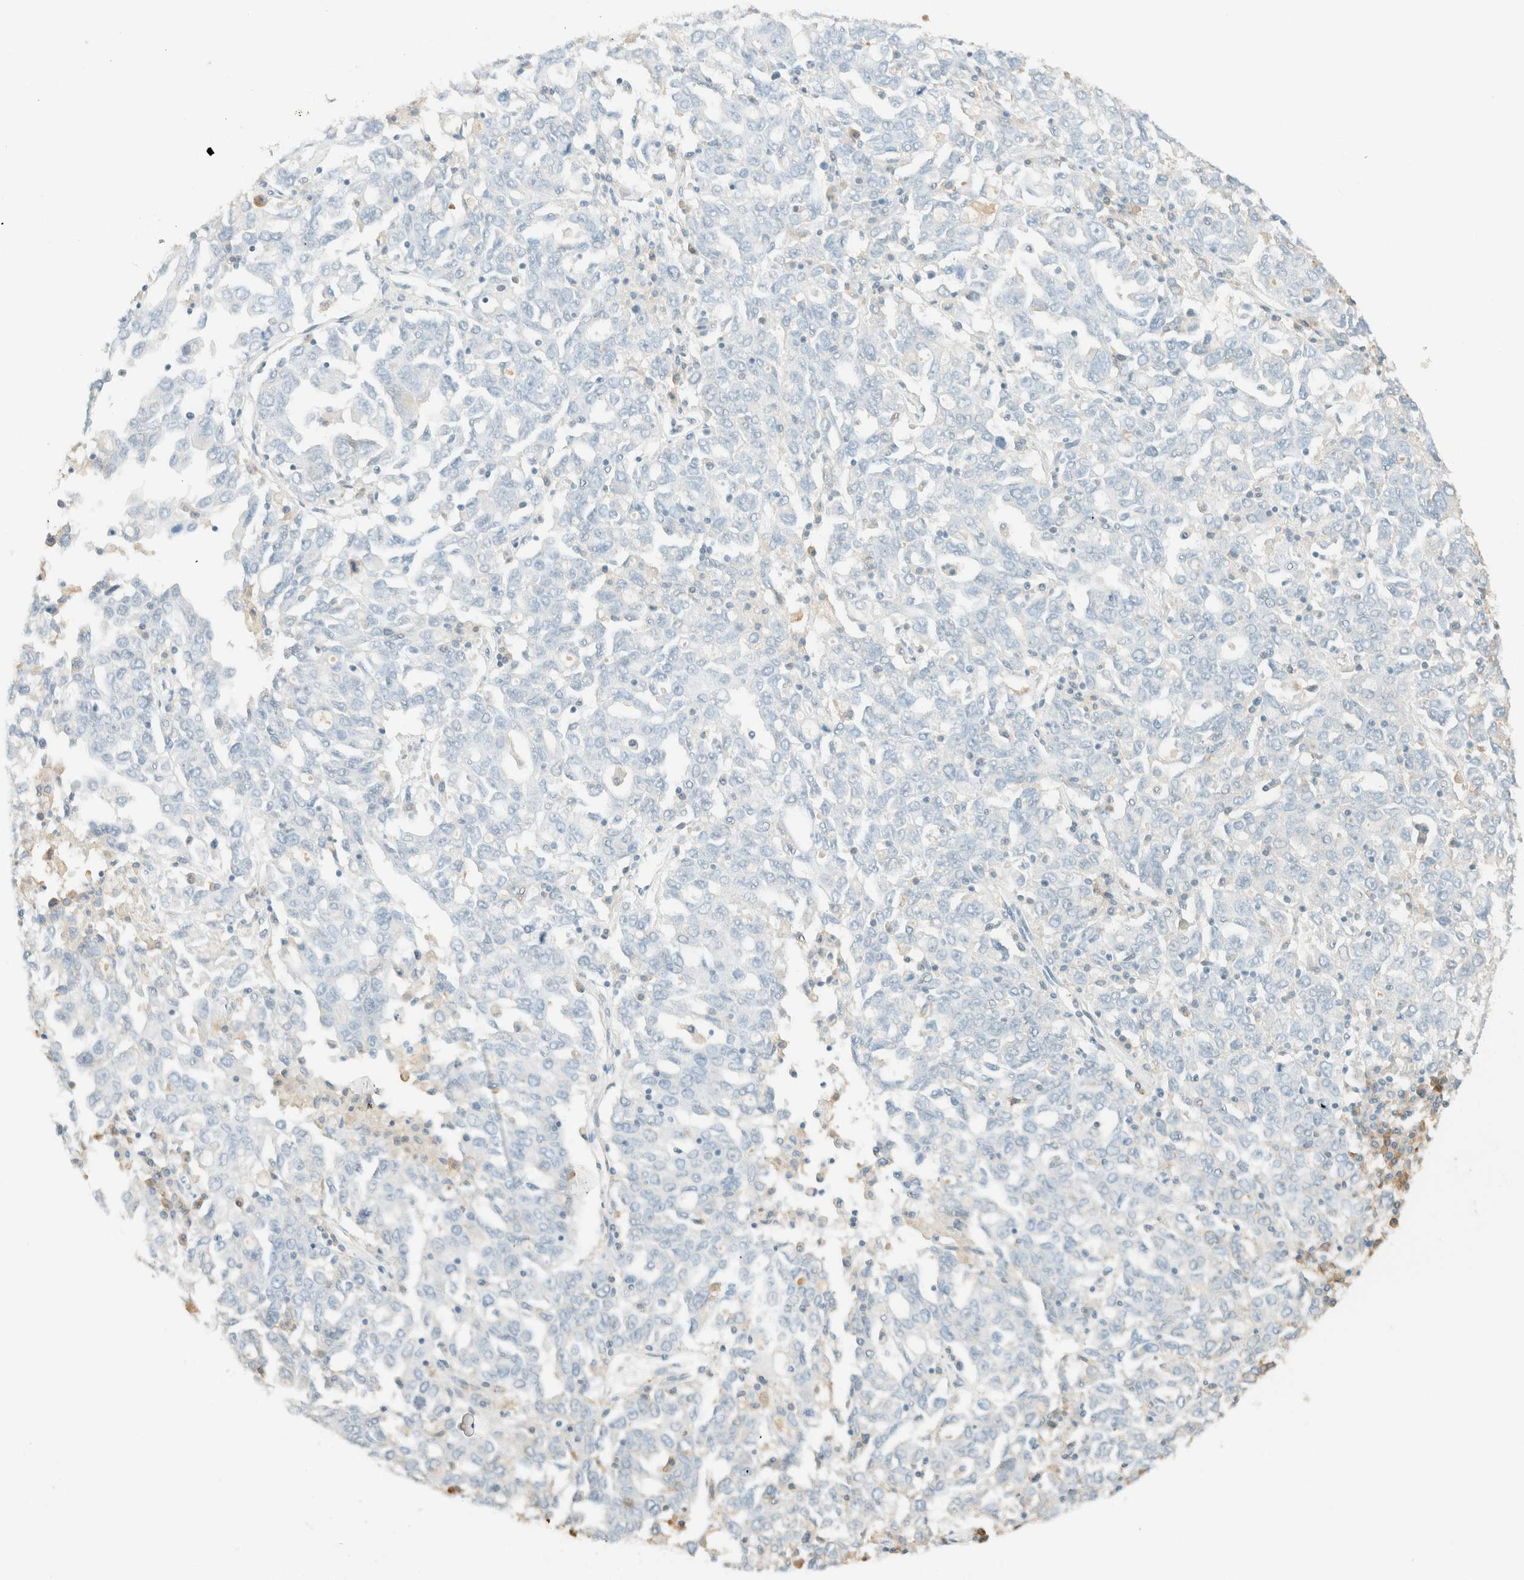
{"staining": {"intensity": "negative", "quantity": "none", "location": "none"}, "tissue": "ovarian cancer", "cell_type": "Tumor cells", "image_type": "cancer", "snomed": [{"axis": "morphology", "description": "Carcinoma, endometroid"}, {"axis": "topography", "description": "Ovary"}], "caption": "A photomicrograph of endometroid carcinoma (ovarian) stained for a protein displays no brown staining in tumor cells.", "gene": "GPA33", "patient": {"sex": "female", "age": 62}}